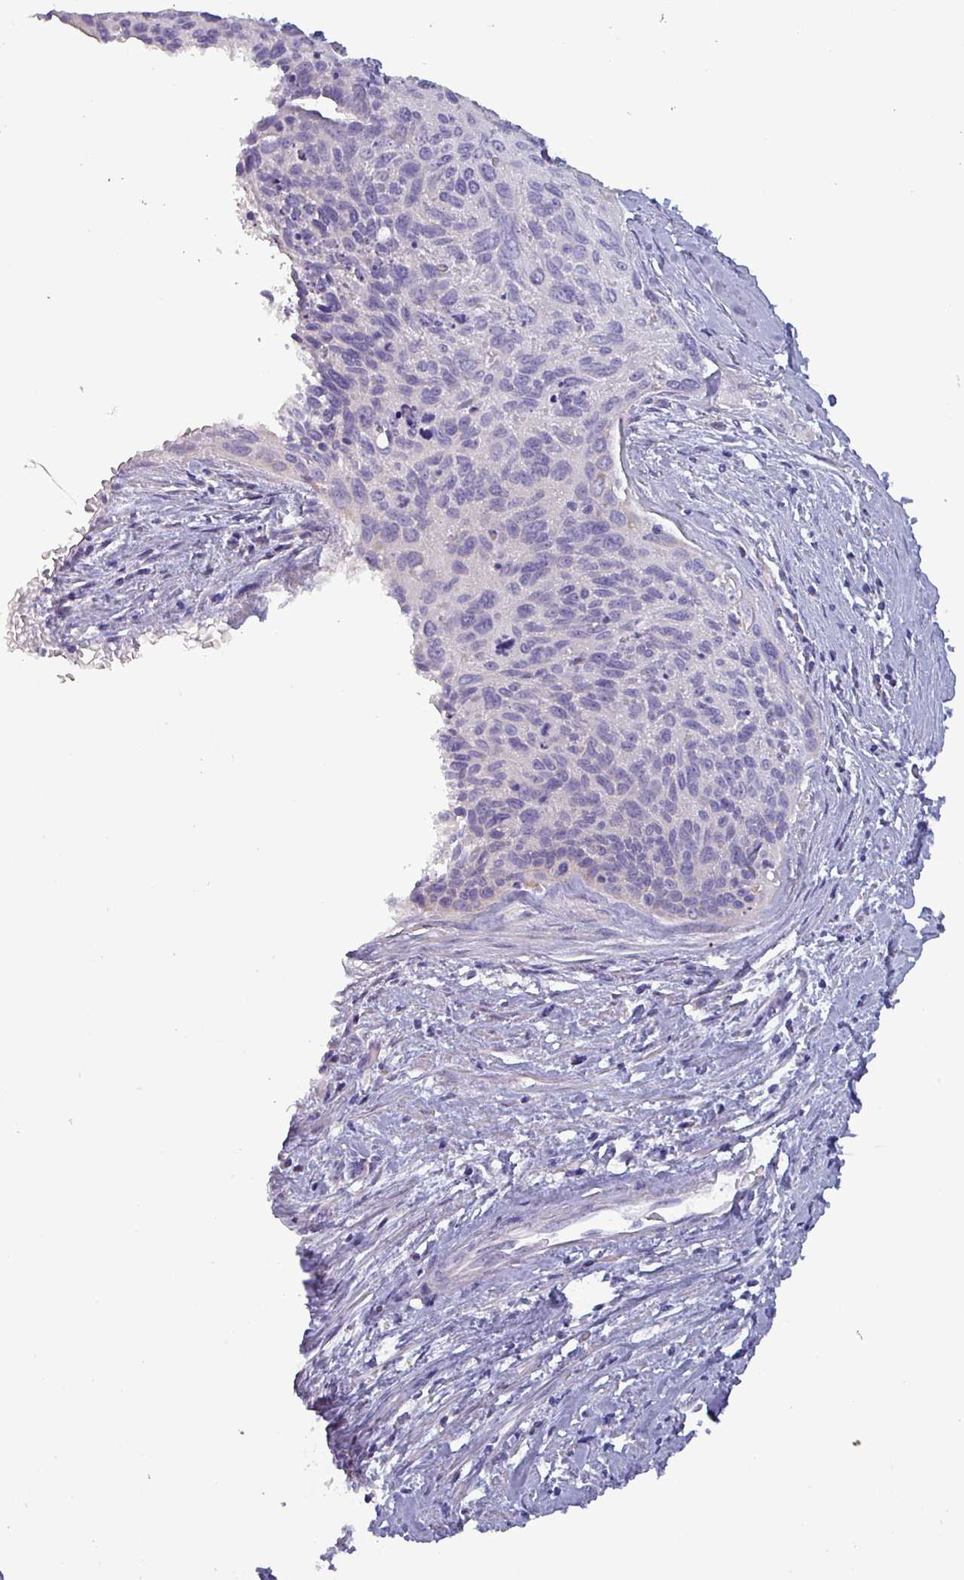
{"staining": {"intensity": "negative", "quantity": "none", "location": "none"}, "tissue": "cervical cancer", "cell_type": "Tumor cells", "image_type": "cancer", "snomed": [{"axis": "morphology", "description": "Squamous cell carcinoma, NOS"}, {"axis": "topography", "description": "Cervix"}], "caption": "Tumor cells show no significant expression in cervical squamous cell carcinoma.", "gene": "HSD3B7", "patient": {"sex": "female", "age": 55}}